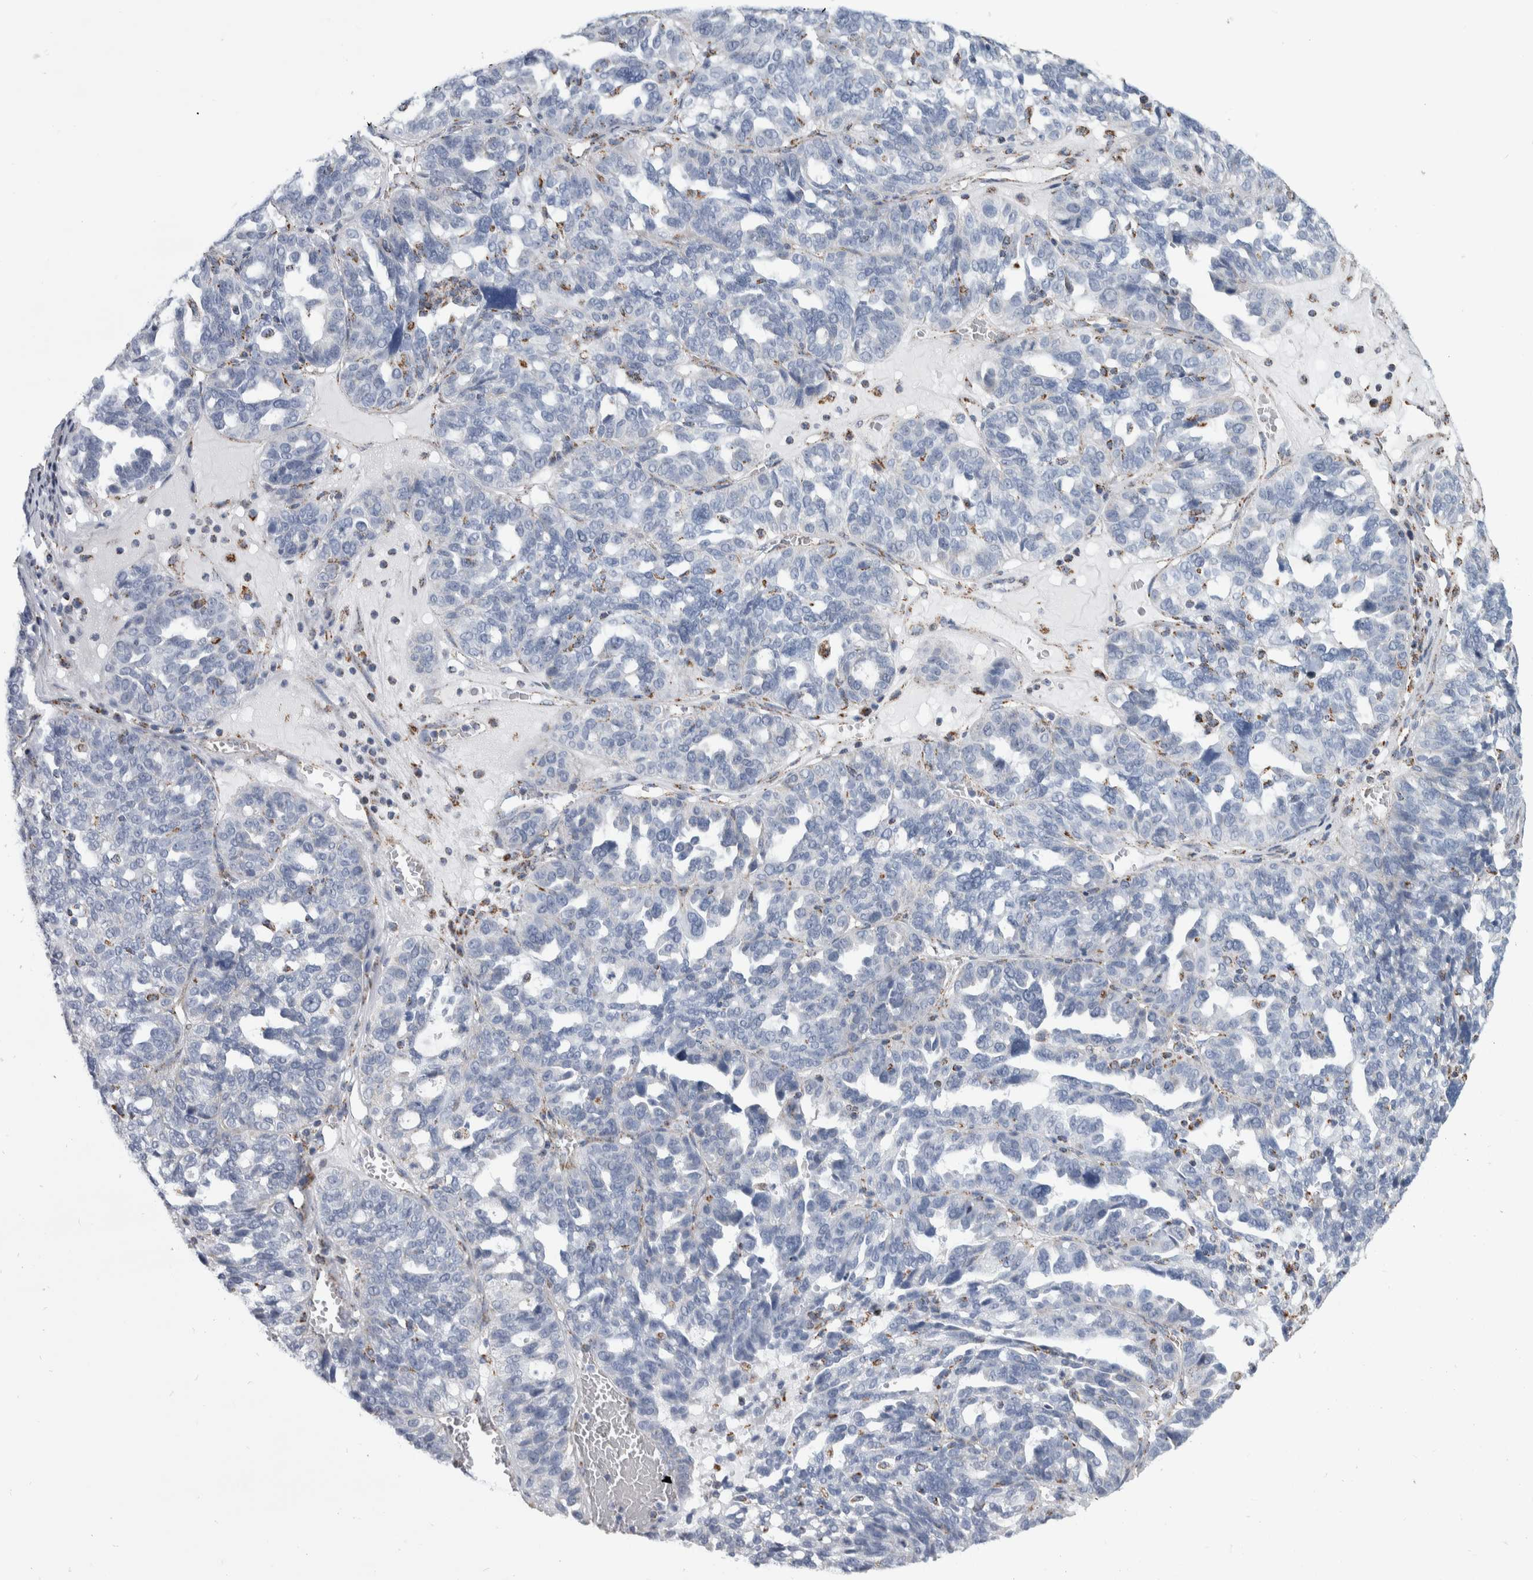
{"staining": {"intensity": "negative", "quantity": "none", "location": "none"}, "tissue": "ovarian cancer", "cell_type": "Tumor cells", "image_type": "cancer", "snomed": [{"axis": "morphology", "description": "Cystadenocarcinoma, serous, NOS"}, {"axis": "topography", "description": "Ovary"}], "caption": "Immunohistochemistry (IHC) micrograph of human ovarian cancer (serous cystadenocarcinoma) stained for a protein (brown), which reveals no expression in tumor cells. (DAB (3,3'-diaminobenzidine) immunohistochemistry (IHC) with hematoxylin counter stain).", "gene": "ETFA", "patient": {"sex": "female", "age": 59}}